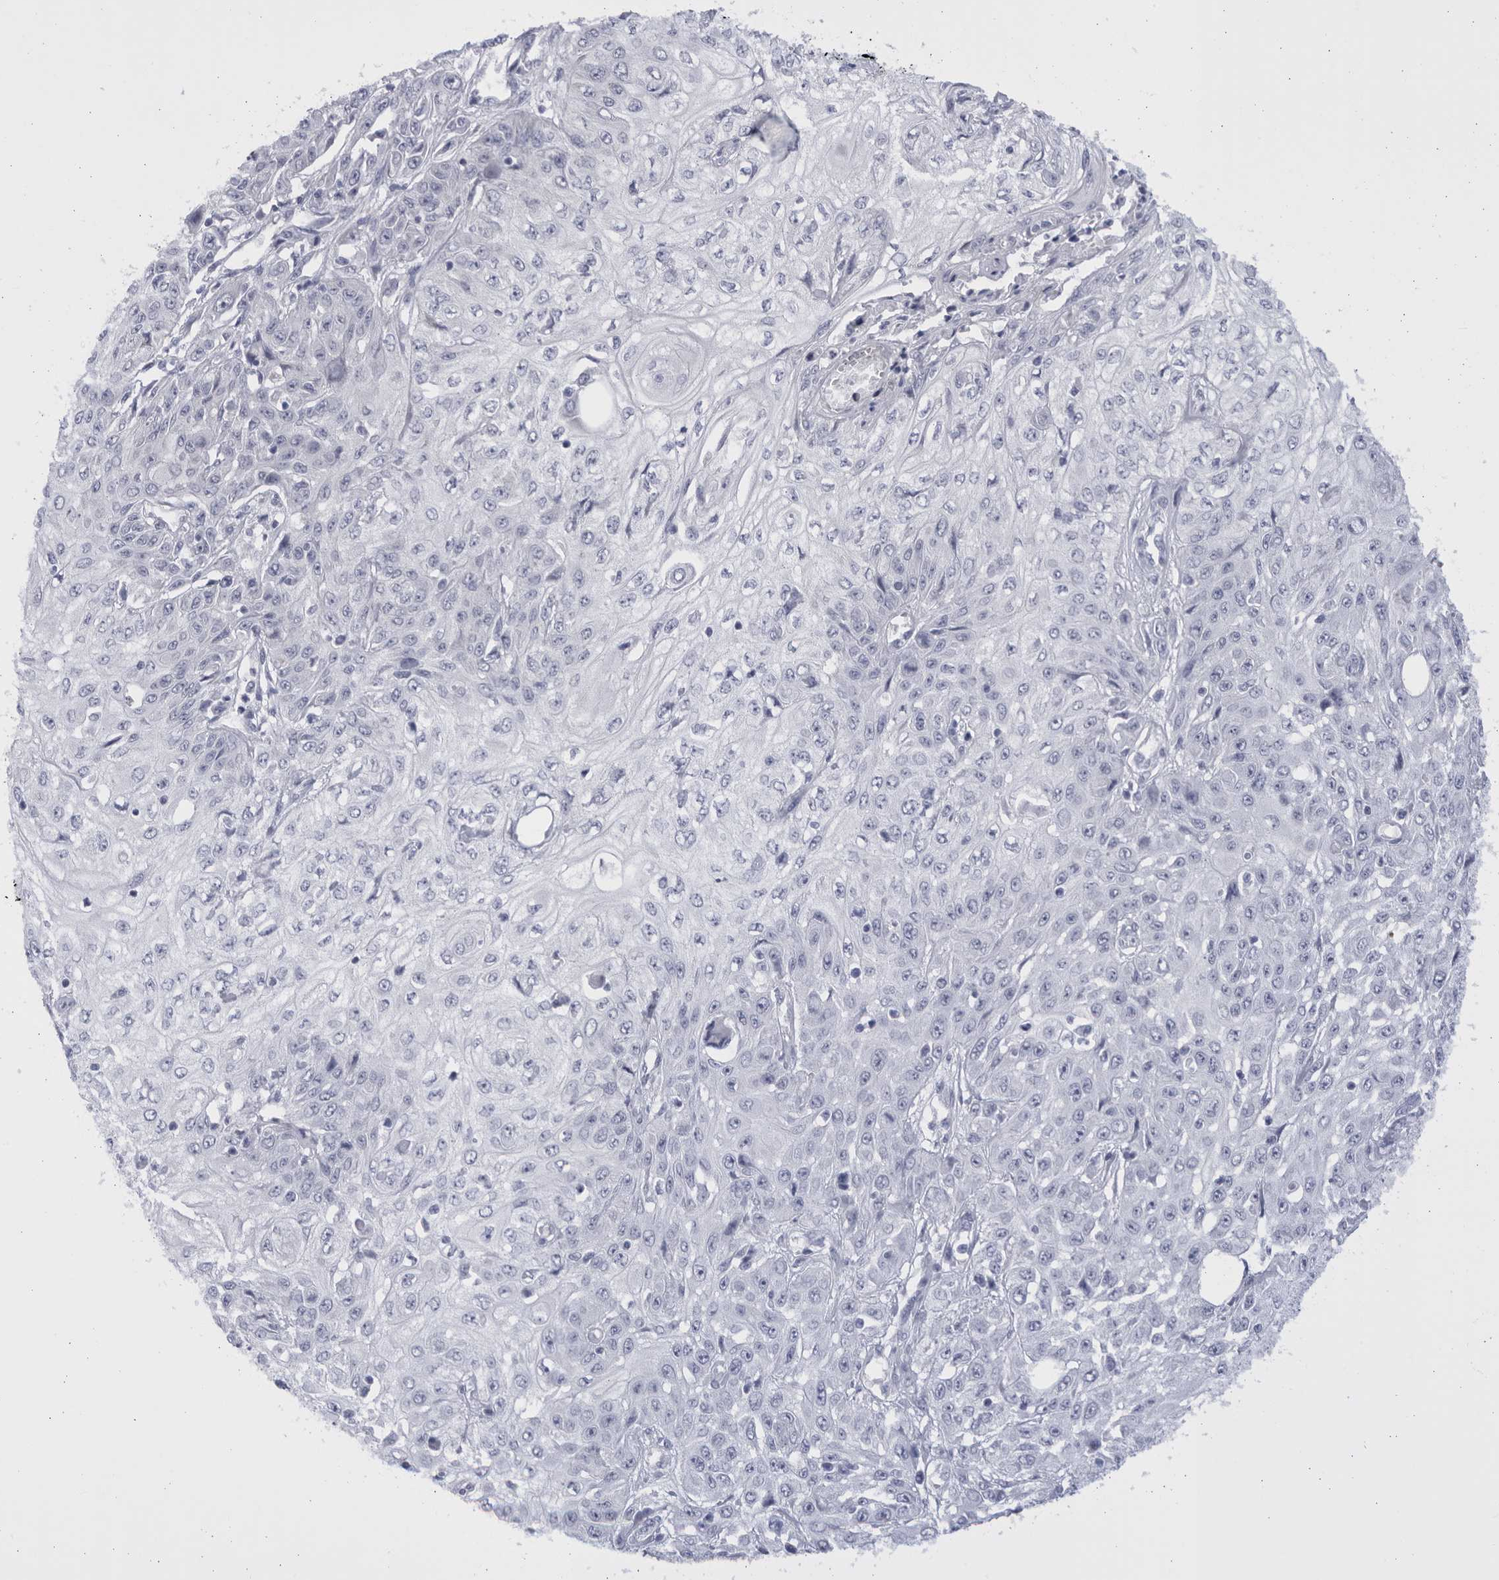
{"staining": {"intensity": "negative", "quantity": "none", "location": "none"}, "tissue": "skin cancer", "cell_type": "Tumor cells", "image_type": "cancer", "snomed": [{"axis": "morphology", "description": "Squamous cell carcinoma, NOS"}, {"axis": "morphology", "description": "Squamous cell carcinoma, metastatic, NOS"}, {"axis": "topography", "description": "Skin"}, {"axis": "topography", "description": "Lymph node"}], "caption": "This image is of skin cancer stained with immunohistochemistry (IHC) to label a protein in brown with the nuclei are counter-stained blue. There is no positivity in tumor cells.", "gene": "CCDC181", "patient": {"sex": "male", "age": 75}}